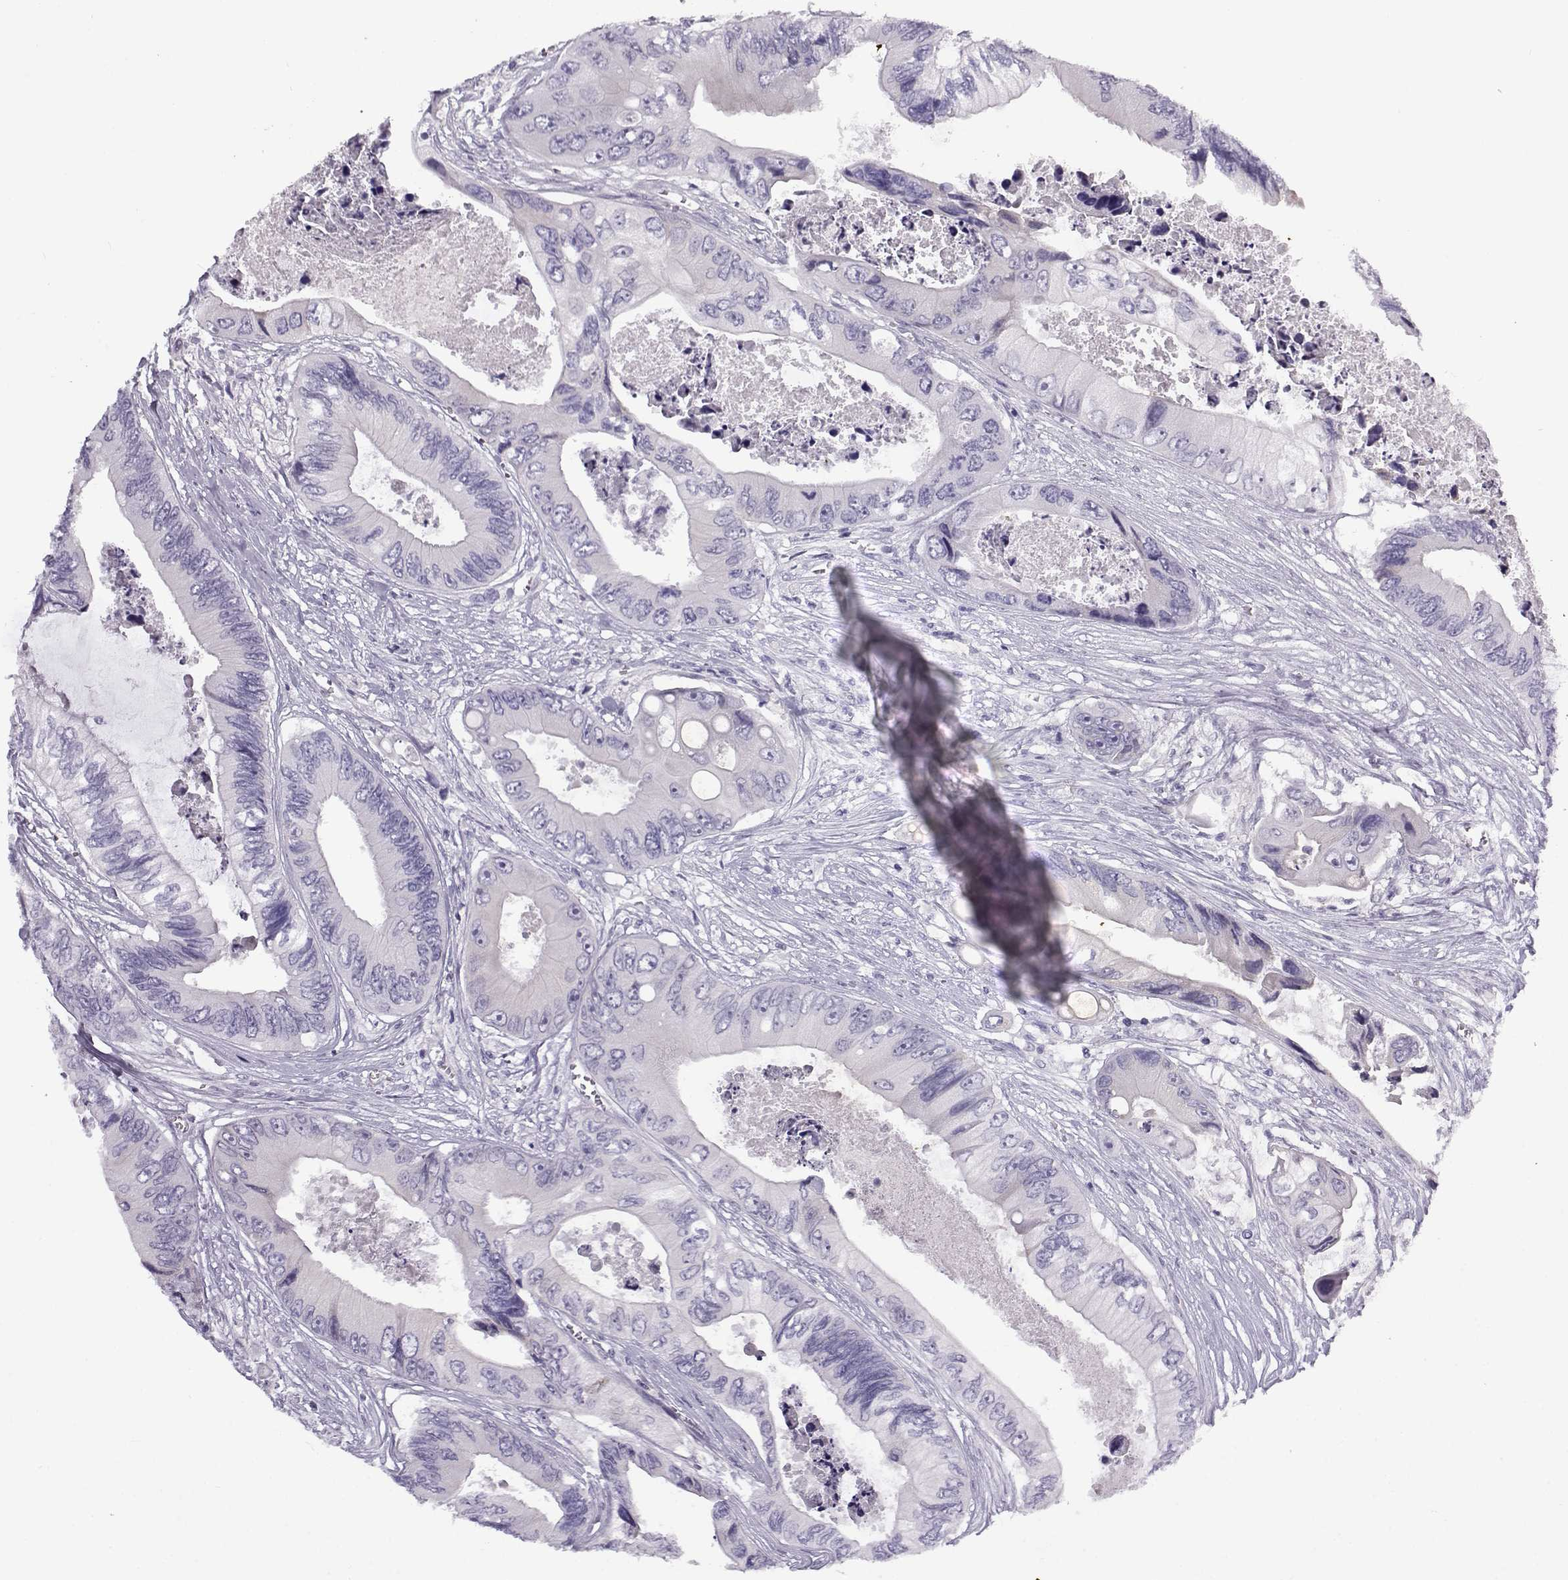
{"staining": {"intensity": "negative", "quantity": "none", "location": "none"}, "tissue": "colorectal cancer", "cell_type": "Tumor cells", "image_type": "cancer", "snomed": [{"axis": "morphology", "description": "Adenocarcinoma, NOS"}, {"axis": "topography", "description": "Rectum"}], "caption": "The immunohistochemistry (IHC) histopathology image has no significant expression in tumor cells of colorectal cancer (adenocarcinoma) tissue.", "gene": "GTSF1L", "patient": {"sex": "male", "age": 63}}